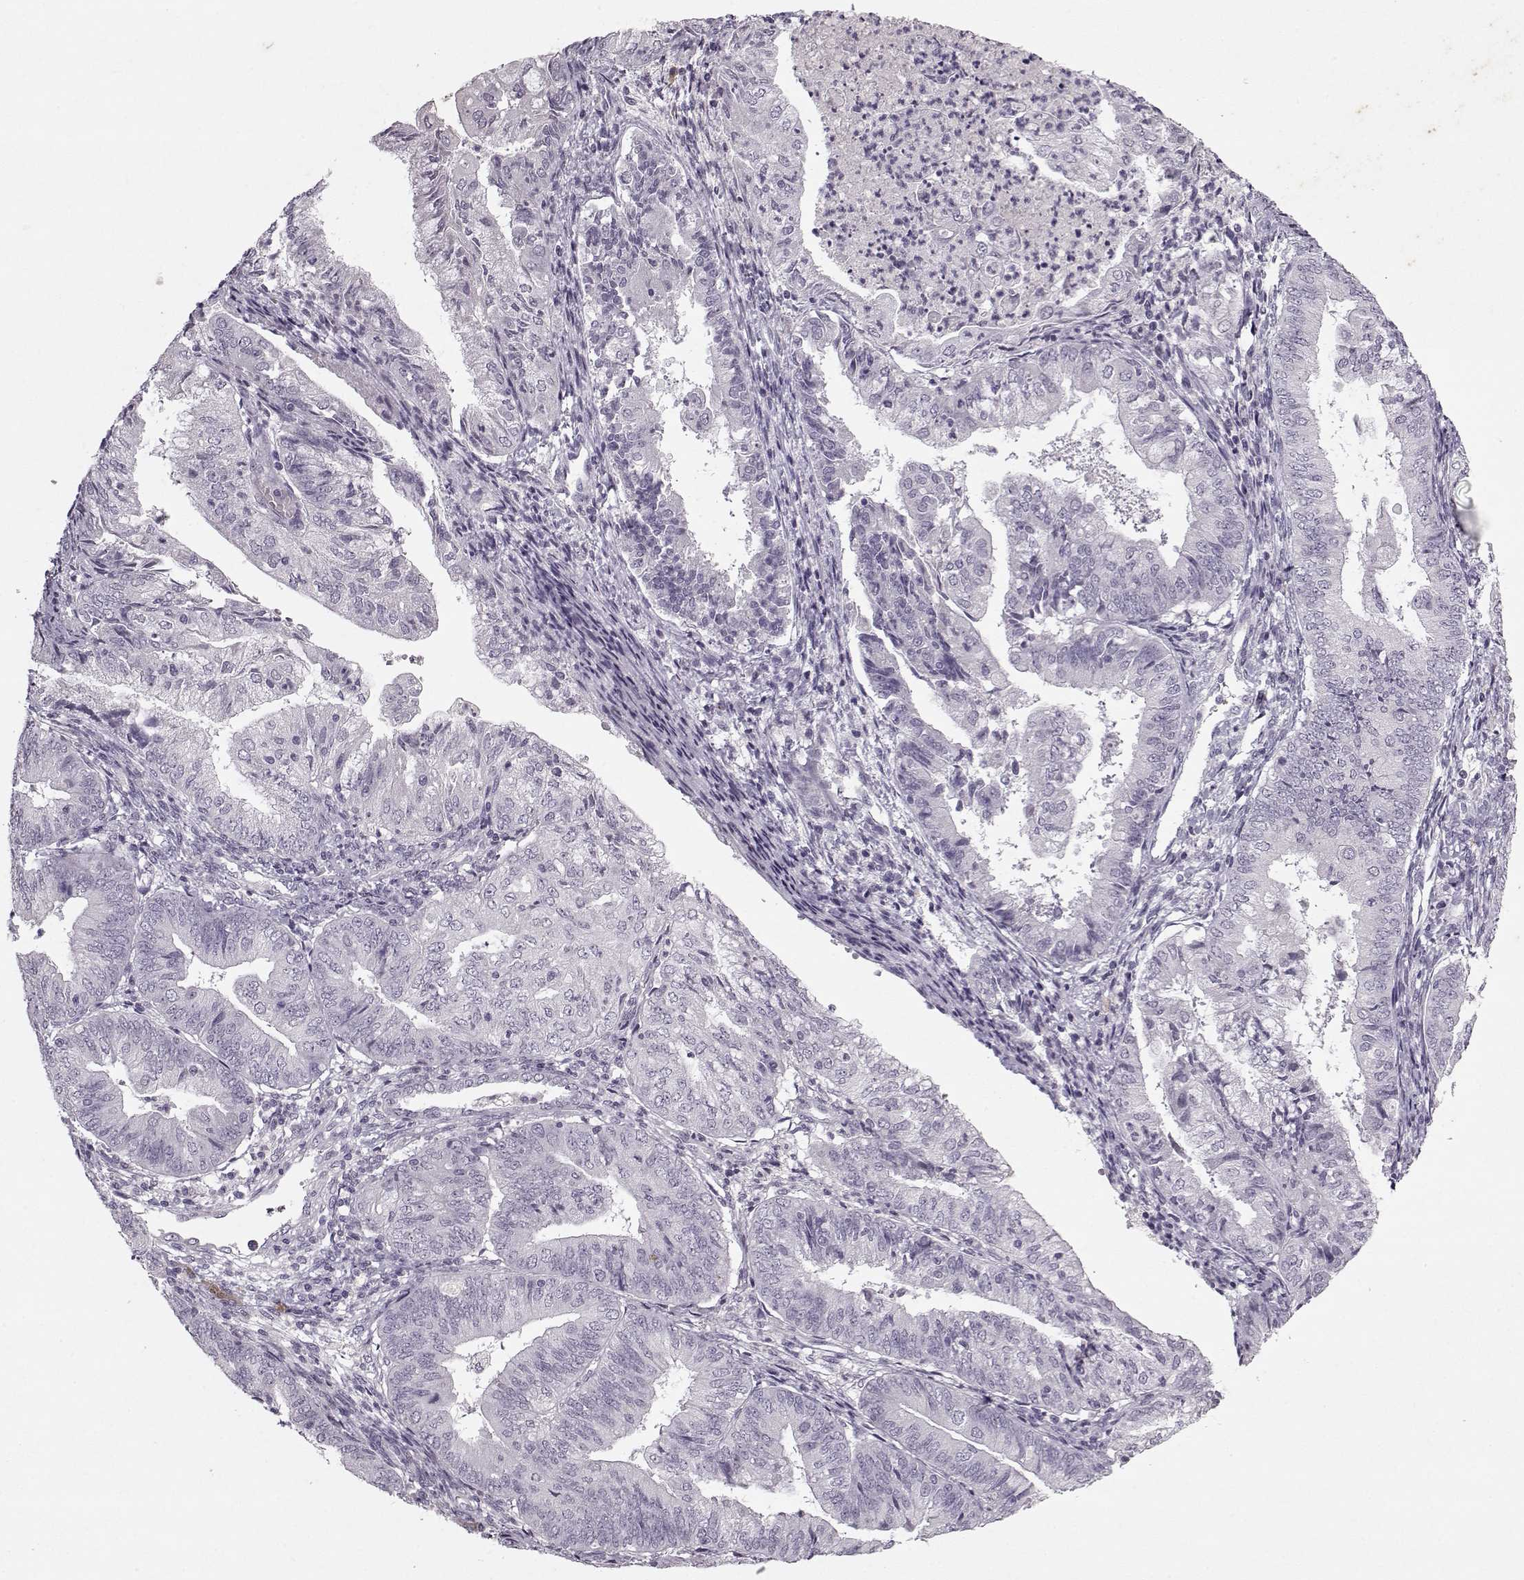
{"staining": {"intensity": "negative", "quantity": "none", "location": "none"}, "tissue": "endometrial cancer", "cell_type": "Tumor cells", "image_type": "cancer", "snomed": [{"axis": "morphology", "description": "Adenocarcinoma, NOS"}, {"axis": "topography", "description": "Endometrium"}], "caption": "An immunohistochemistry (IHC) micrograph of adenocarcinoma (endometrial) is shown. There is no staining in tumor cells of adenocarcinoma (endometrial).", "gene": "KRT9", "patient": {"sex": "female", "age": 55}}